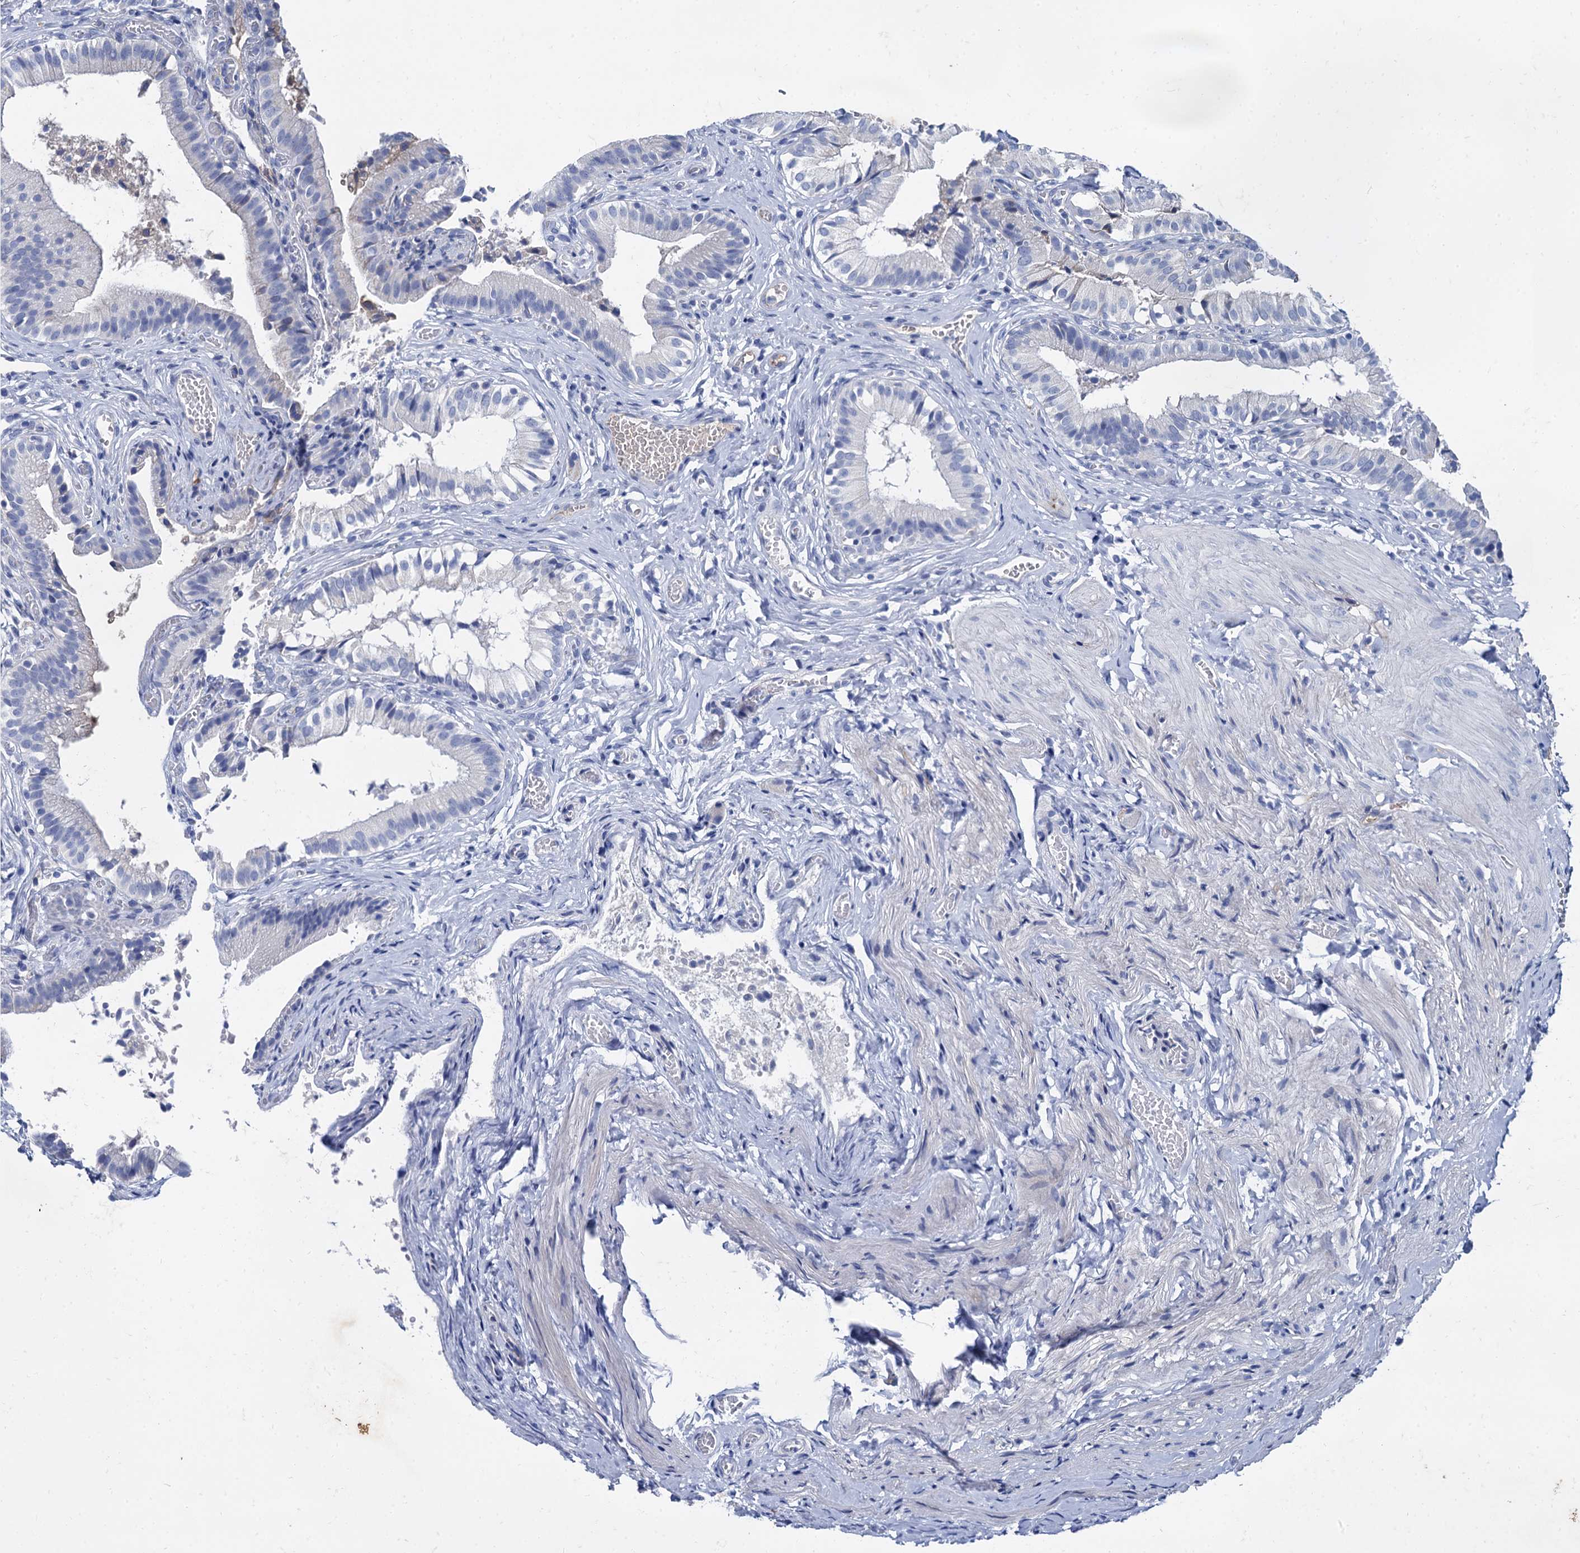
{"staining": {"intensity": "negative", "quantity": "none", "location": "none"}, "tissue": "gallbladder", "cell_type": "Glandular cells", "image_type": "normal", "snomed": [{"axis": "morphology", "description": "Normal tissue, NOS"}, {"axis": "topography", "description": "Gallbladder"}], "caption": "Immunohistochemical staining of normal gallbladder demonstrates no significant positivity in glandular cells. (DAB (3,3'-diaminobenzidine) immunohistochemistry (IHC) with hematoxylin counter stain).", "gene": "TMEM72", "patient": {"sex": "female", "age": 47}}